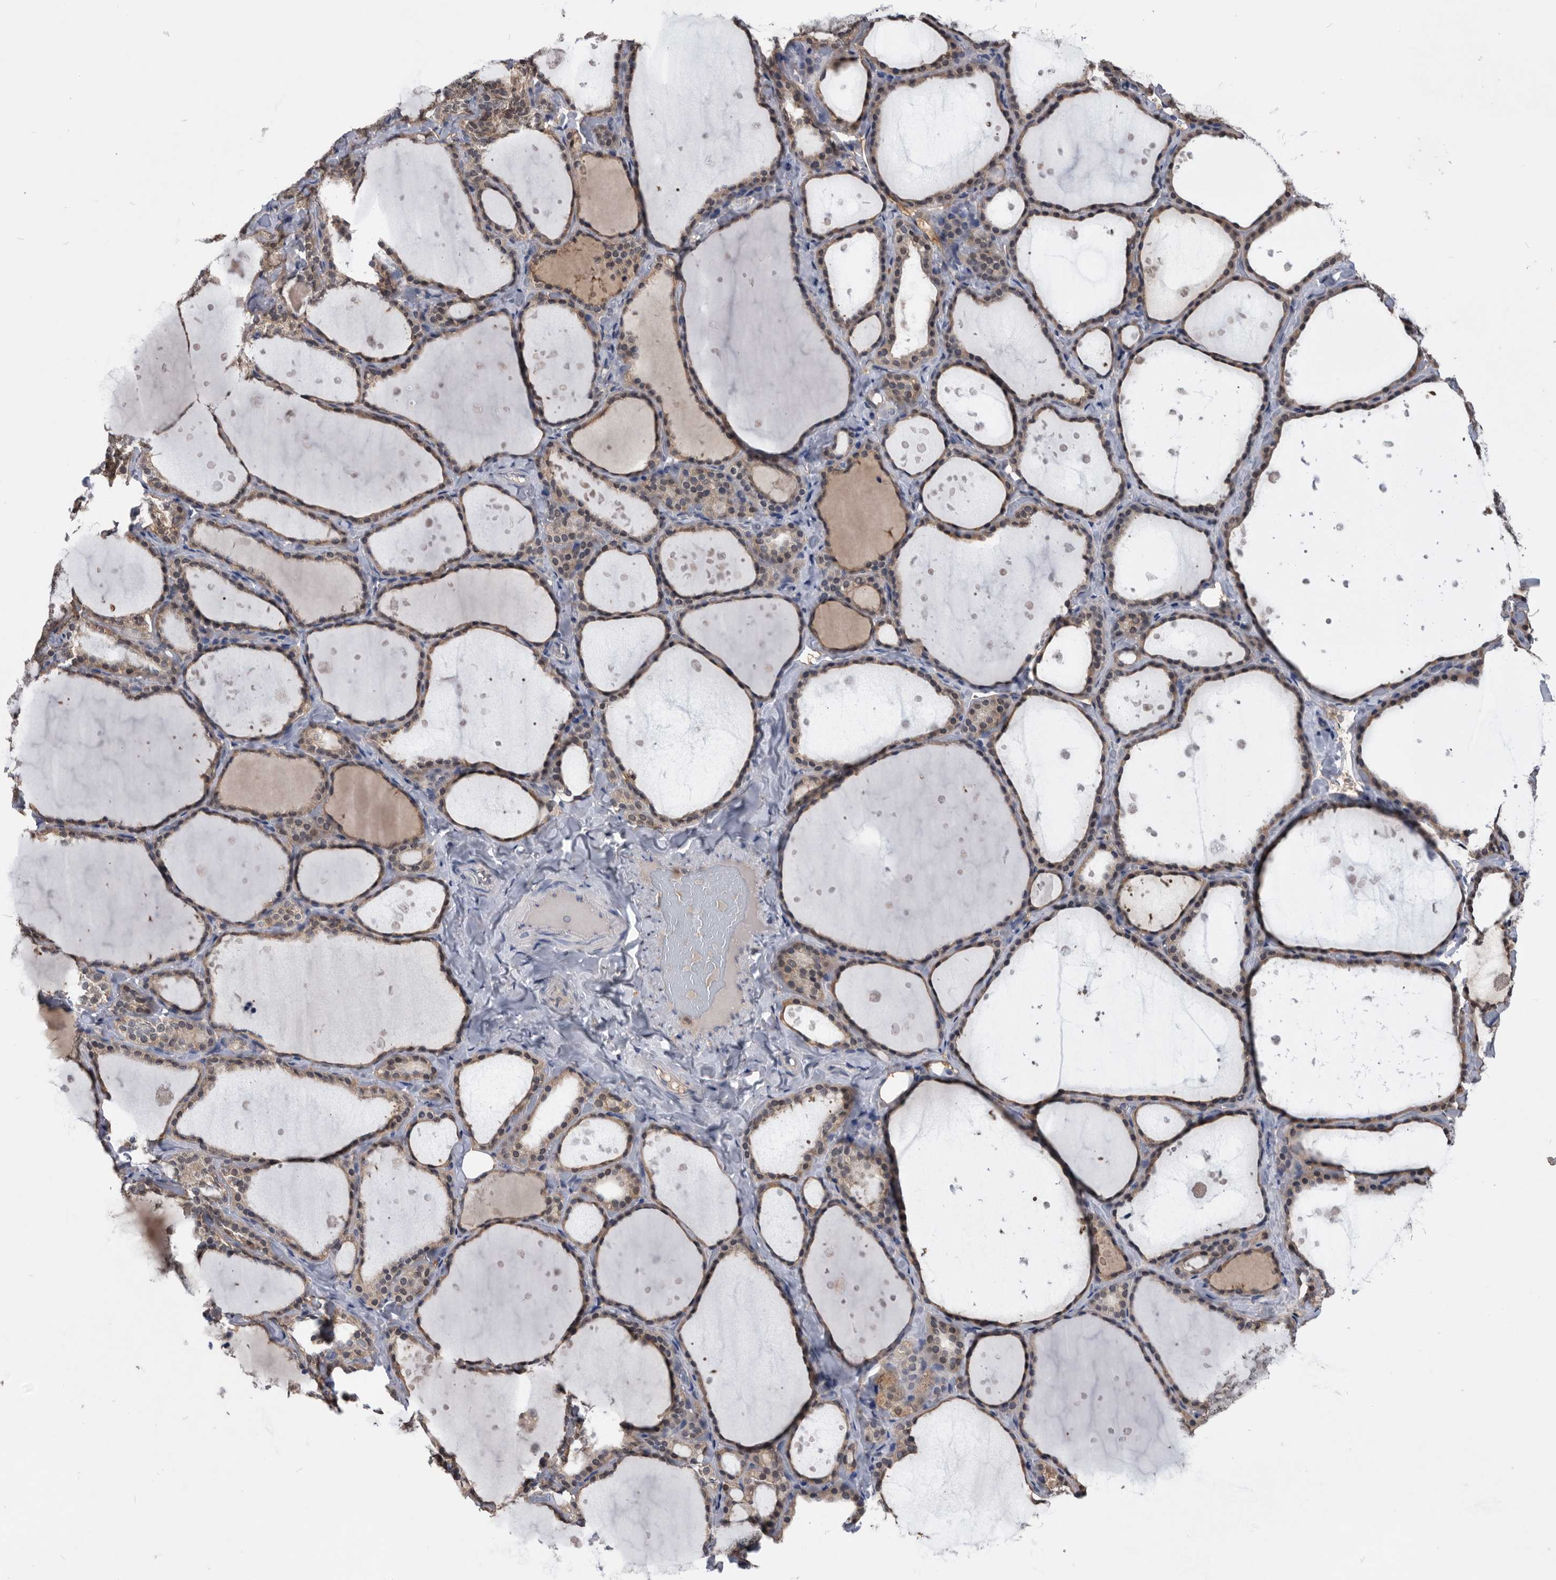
{"staining": {"intensity": "weak", "quantity": ">75%", "location": "cytoplasmic/membranous"}, "tissue": "thyroid gland", "cell_type": "Glandular cells", "image_type": "normal", "snomed": [{"axis": "morphology", "description": "Normal tissue, NOS"}, {"axis": "topography", "description": "Thyroid gland"}], "caption": "An image showing weak cytoplasmic/membranous expression in approximately >75% of glandular cells in normal thyroid gland, as visualized by brown immunohistochemical staining.", "gene": "PDXK", "patient": {"sex": "female", "age": 44}}